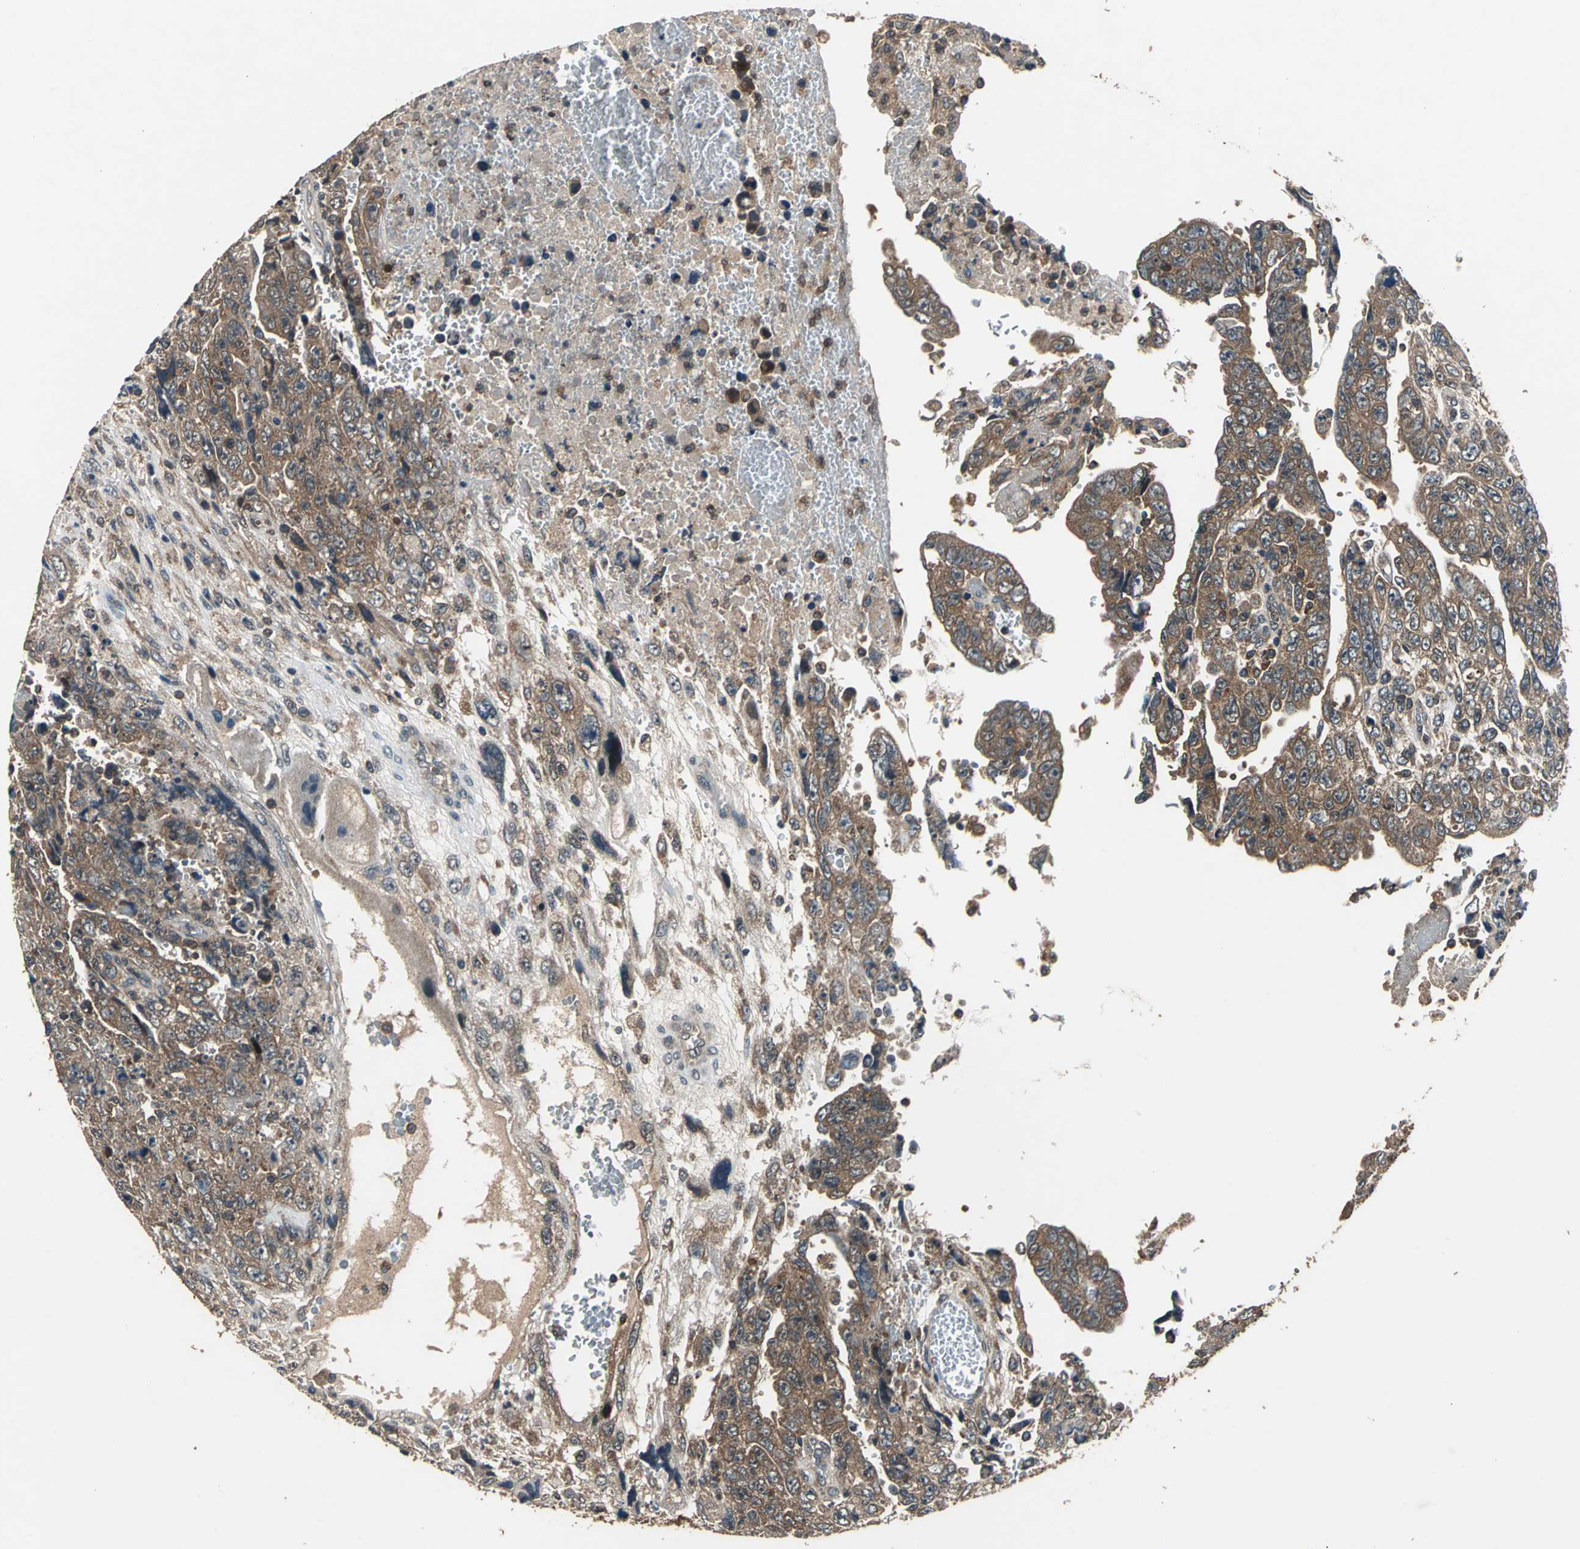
{"staining": {"intensity": "strong", "quantity": ">75%", "location": "cytoplasmic/membranous"}, "tissue": "testis cancer", "cell_type": "Tumor cells", "image_type": "cancer", "snomed": [{"axis": "morphology", "description": "Carcinoma, Embryonal, NOS"}, {"axis": "topography", "description": "Testis"}], "caption": "IHC (DAB) staining of human embryonal carcinoma (testis) displays strong cytoplasmic/membranous protein staining in about >75% of tumor cells.", "gene": "ZNF608", "patient": {"sex": "male", "age": 28}}